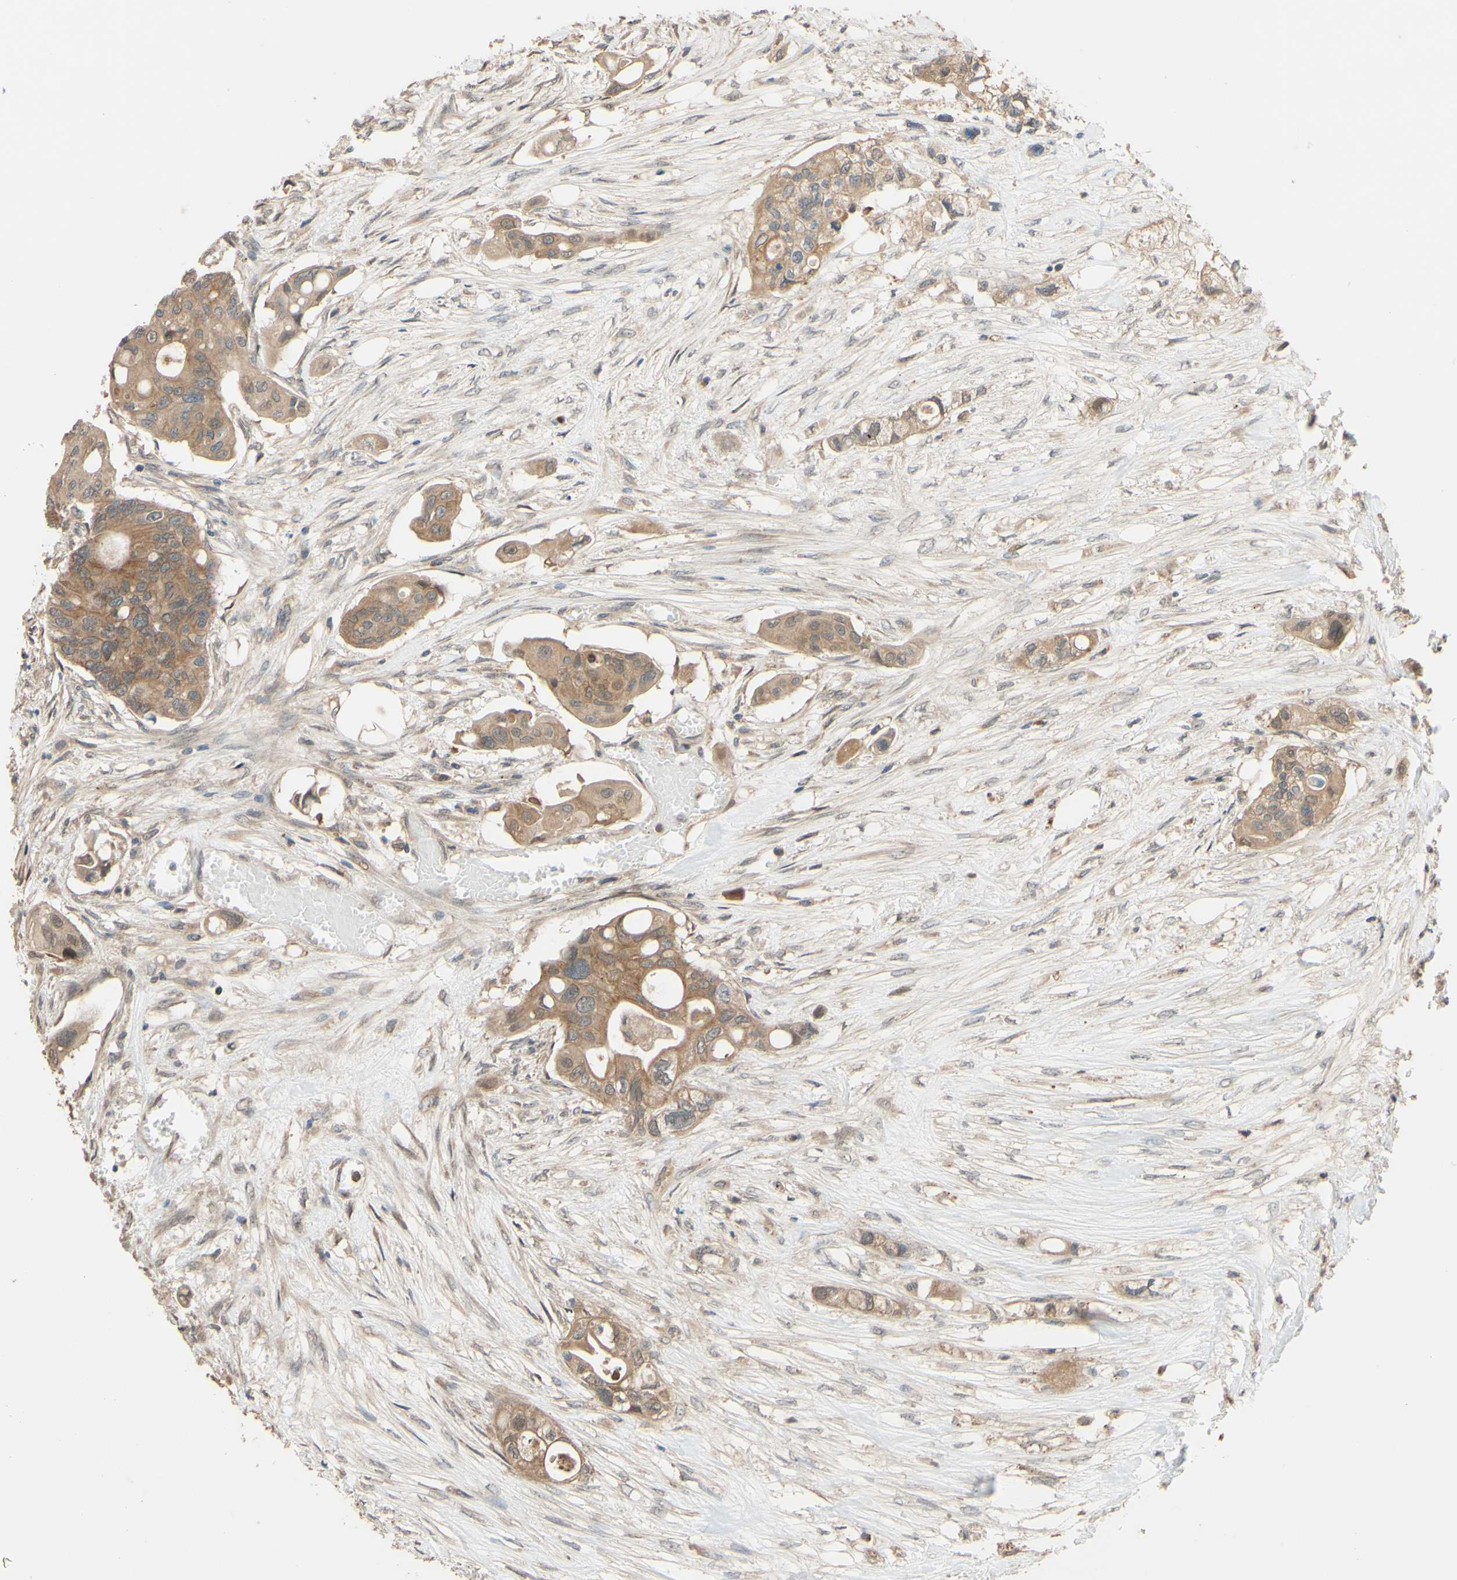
{"staining": {"intensity": "moderate", "quantity": ">75%", "location": "cytoplasmic/membranous"}, "tissue": "colorectal cancer", "cell_type": "Tumor cells", "image_type": "cancer", "snomed": [{"axis": "morphology", "description": "Adenocarcinoma, NOS"}, {"axis": "topography", "description": "Colon"}], "caption": "Protein staining of colorectal cancer (adenocarcinoma) tissue demonstrates moderate cytoplasmic/membranous staining in about >75% of tumor cells.", "gene": "SMIM19", "patient": {"sex": "female", "age": 57}}